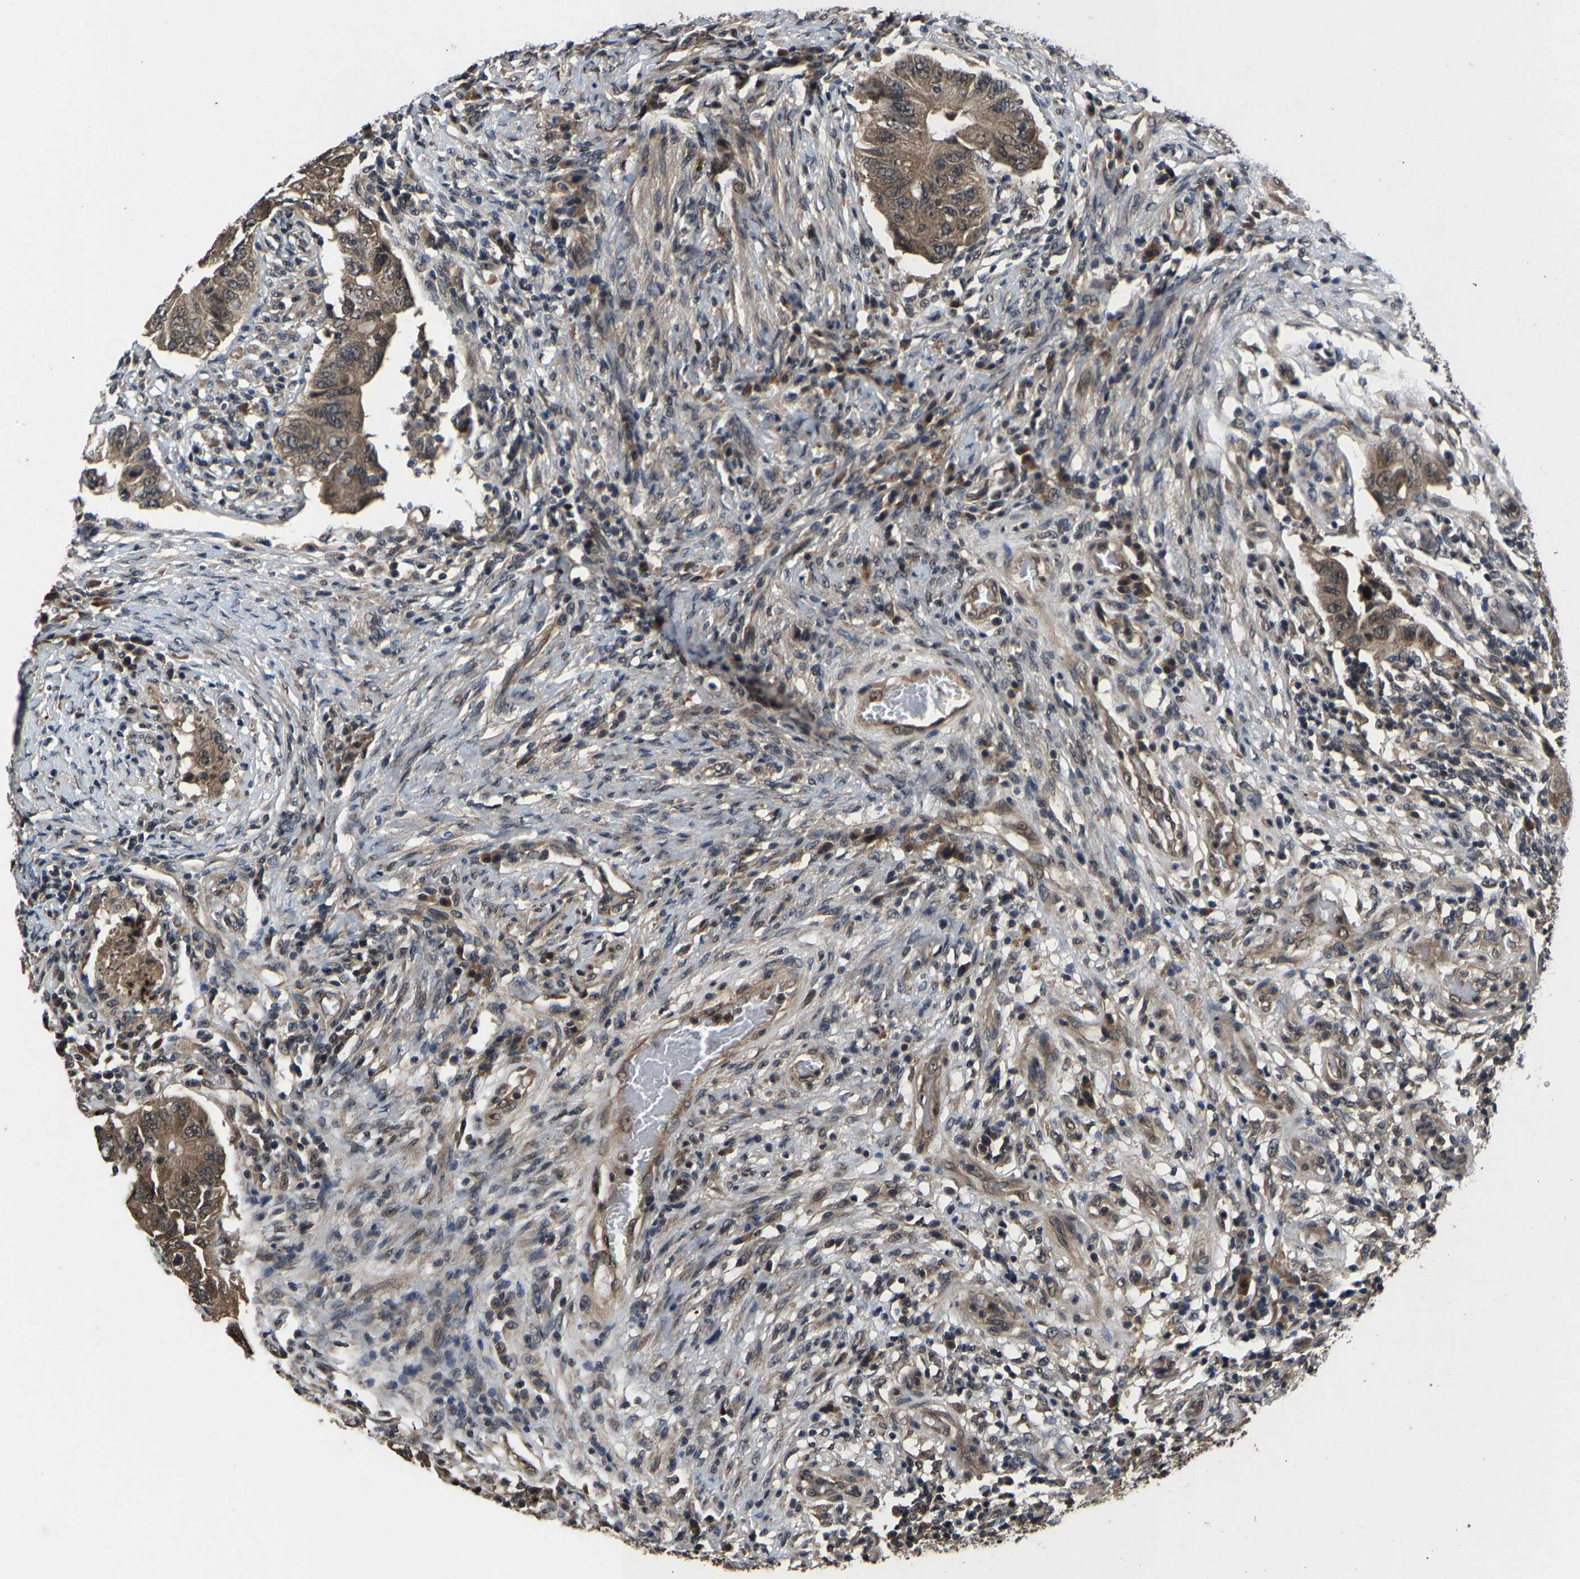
{"staining": {"intensity": "weak", "quantity": ">75%", "location": "cytoplasmic/membranous,nuclear"}, "tissue": "colorectal cancer", "cell_type": "Tumor cells", "image_type": "cancer", "snomed": [{"axis": "morphology", "description": "Adenocarcinoma, NOS"}, {"axis": "topography", "description": "Rectum"}], "caption": "Protein staining of colorectal adenocarcinoma tissue reveals weak cytoplasmic/membranous and nuclear staining in approximately >75% of tumor cells.", "gene": "HUWE1", "patient": {"sex": "female", "age": 71}}